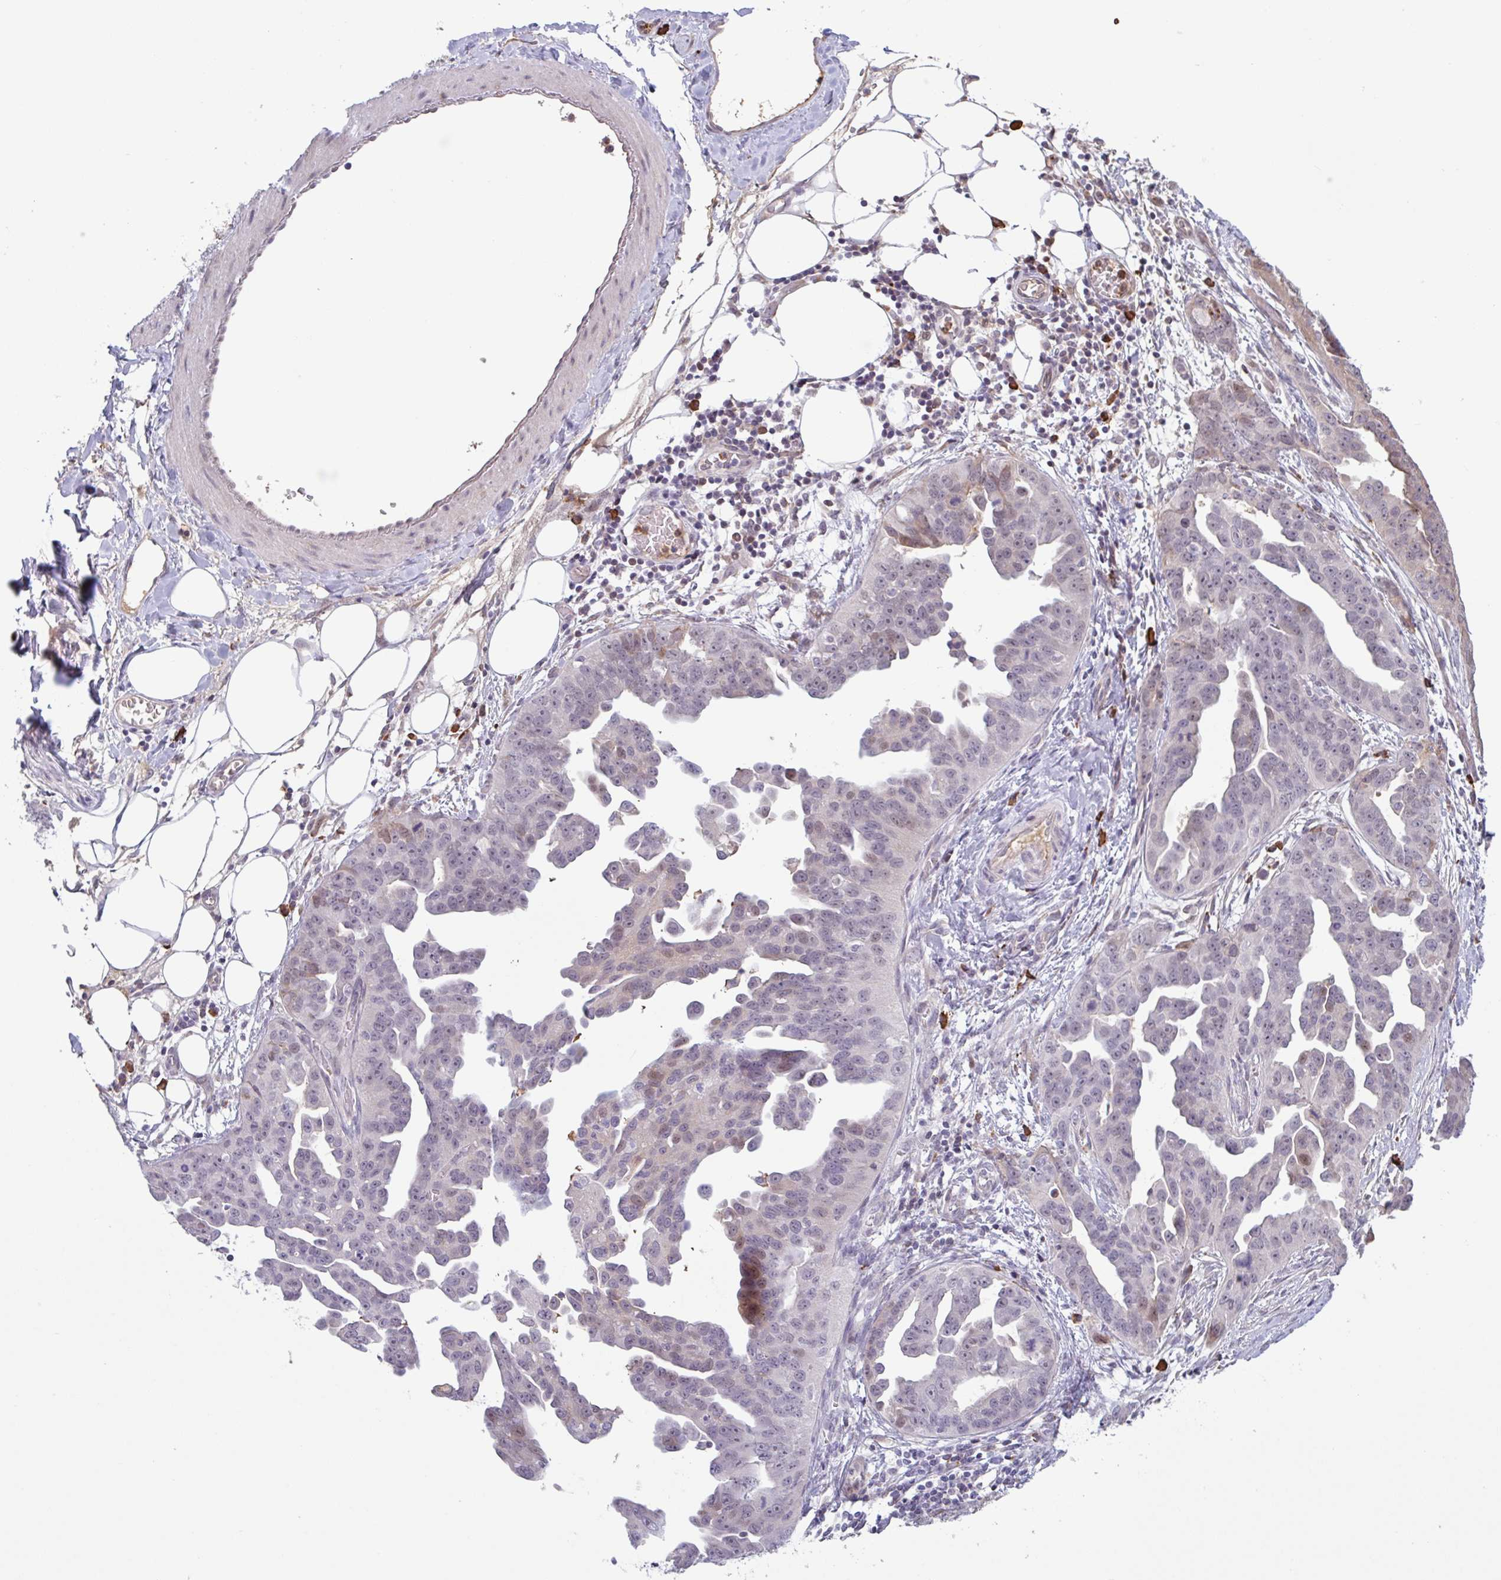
{"staining": {"intensity": "weak", "quantity": "<25%", "location": "nuclear"}, "tissue": "ovarian cancer", "cell_type": "Tumor cells", "image_type": "cancer", "snomed": [{"axis": "morphology", "description": "Cystadenocarcinoma, serous, NOS"}, {"axis": "topography", "description": "Ovary"}], "caption": "There is no significant positivity in tumor cells of serous cystadenocarcinoma (ovarian).", "gene": "TAF1D", "patient": {"sex": "female", "age": 75}}